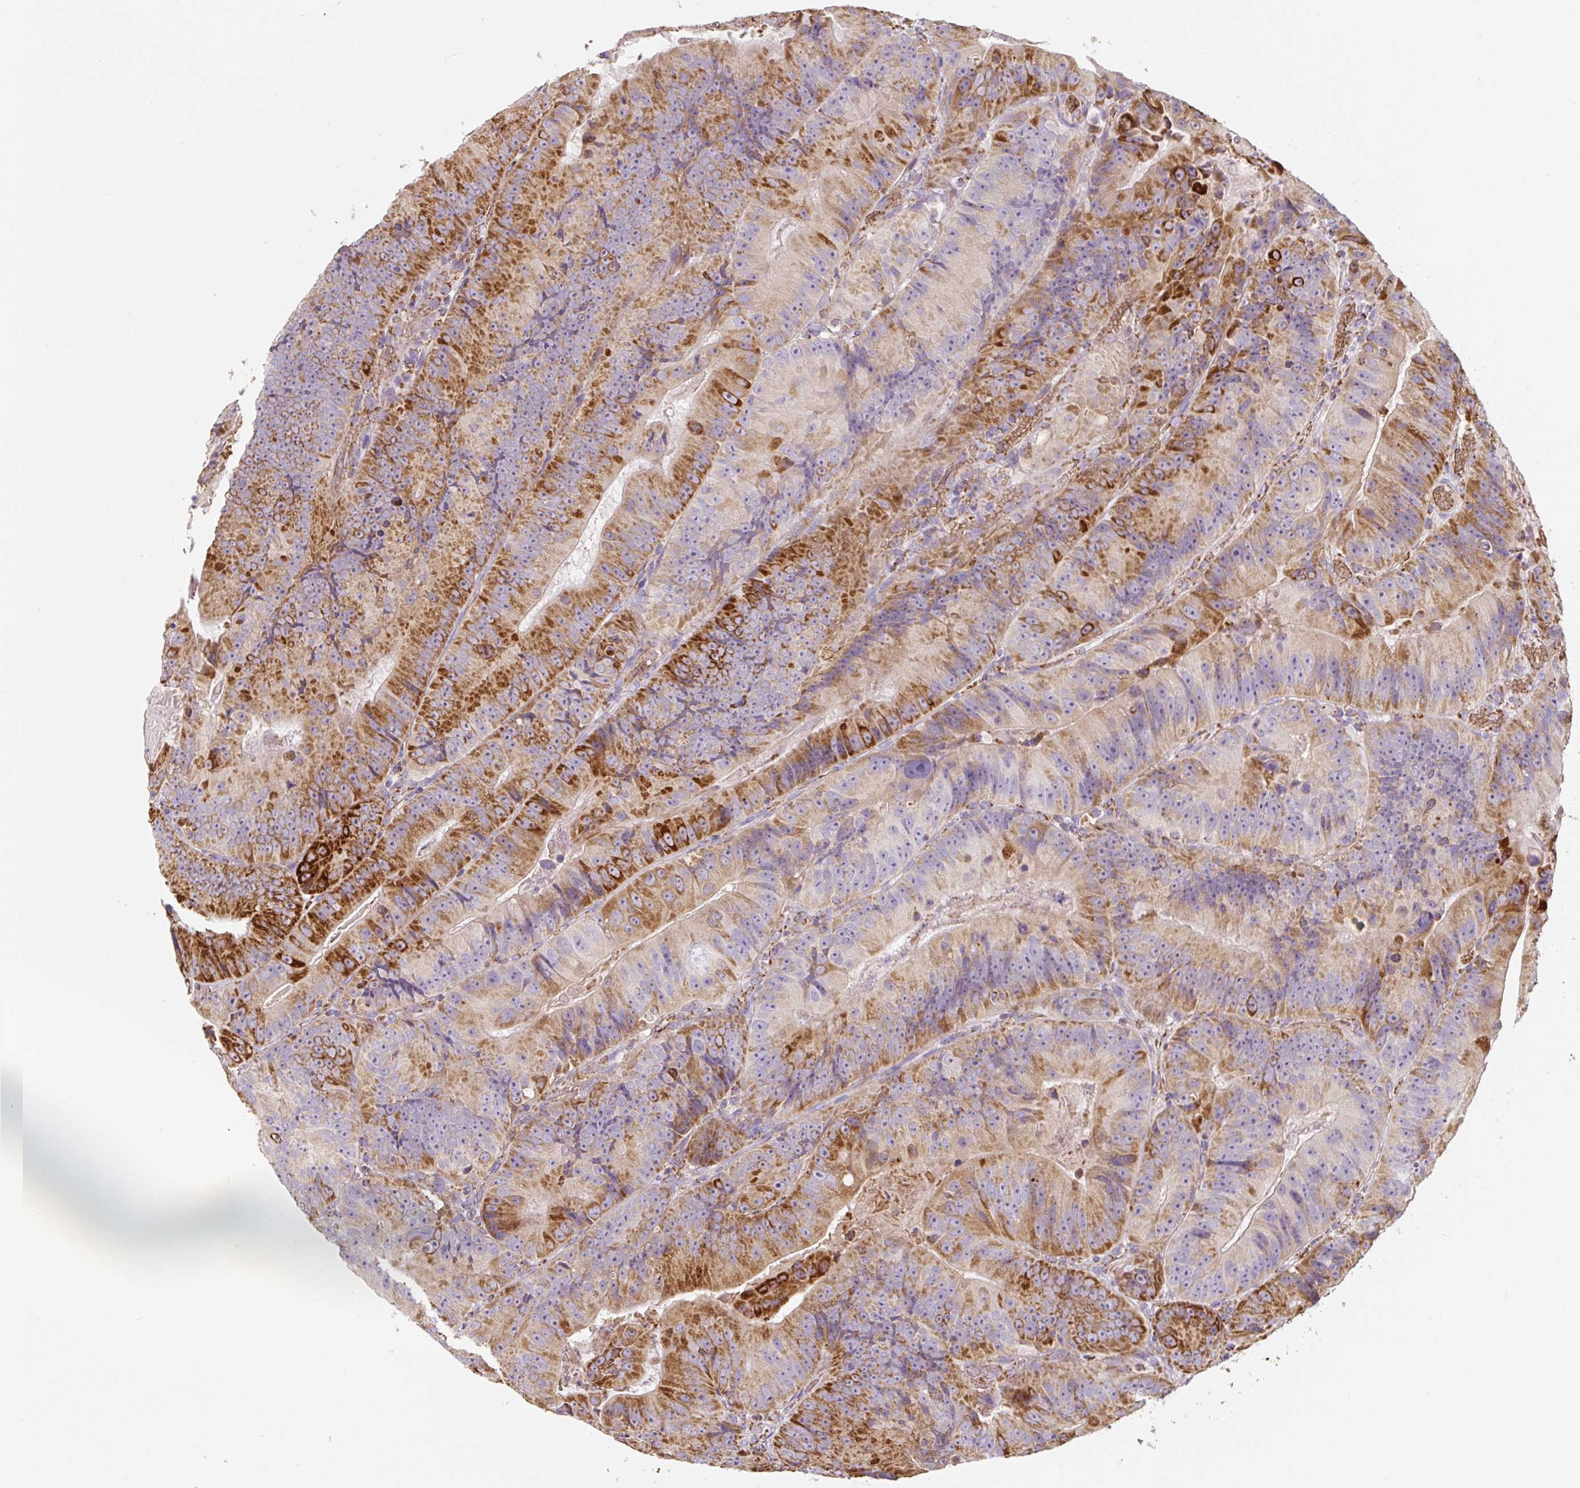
{"staining": {"intensity": "strong", "quantity": ">75%", "location": "cytoplasmic/membranous"}, "tissue": "colorectal cancer", "cell_type": "Tumor cells", "image_type": "cancer", "snomed": [{"axis": "morphology", "description": "Adenocarcinoma, NOS"}, {"axis": "topography", "description": "Colon"}], "caption": "An image of colorectal cancer (adenocarcinoma) stained for a protein exhibits strong cytoplasmic/membranous brown staining in tumor cells.", "gene": "MT-CO2", "patient": {"sex": "female", "age": 86}}